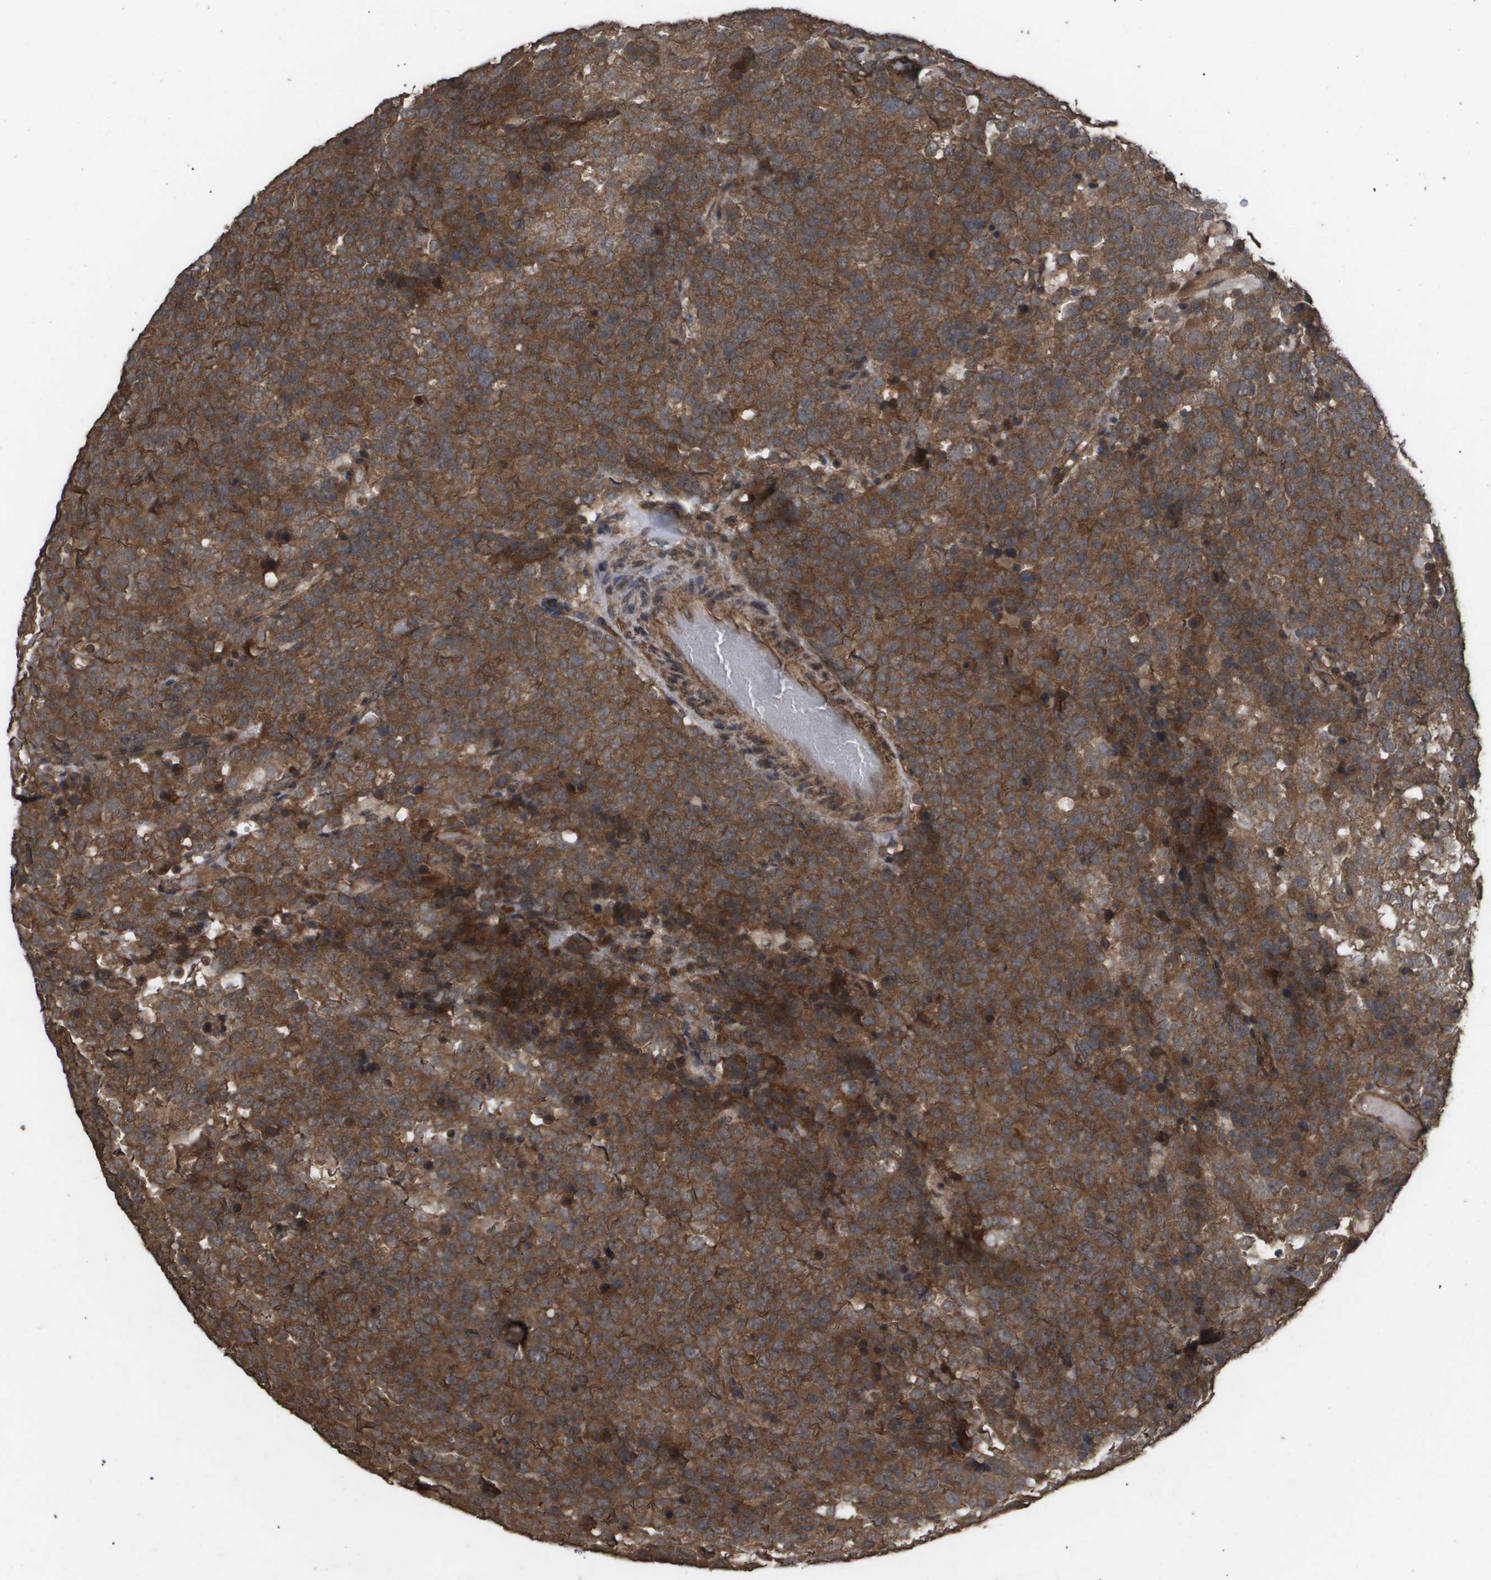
{"staining": {"intensity": "strong", "quantity": ">75%", "location": "cytoplasmic/membranous"}, "tissue": "testis cancer", "cell_type": "Tumor cells", "image_type": "cancer", "snomed": [{"axis": "morphology", "description": "Seminoma, NOS"}, {"axis": "topography", "description": "Testis"}], "caption": "Strong cytoplasmic/membranous positivity is identified in approximately >75% of tumor cells in testis cancer (seminoma). Using DAB (3,3'-diaminobenzidine) (brown) and hematoxylin (blue) stains, captured at high magnification using brightfield microscopy.", "gene": "CUL5", "patient": {"sex": "male", "age": 71}}